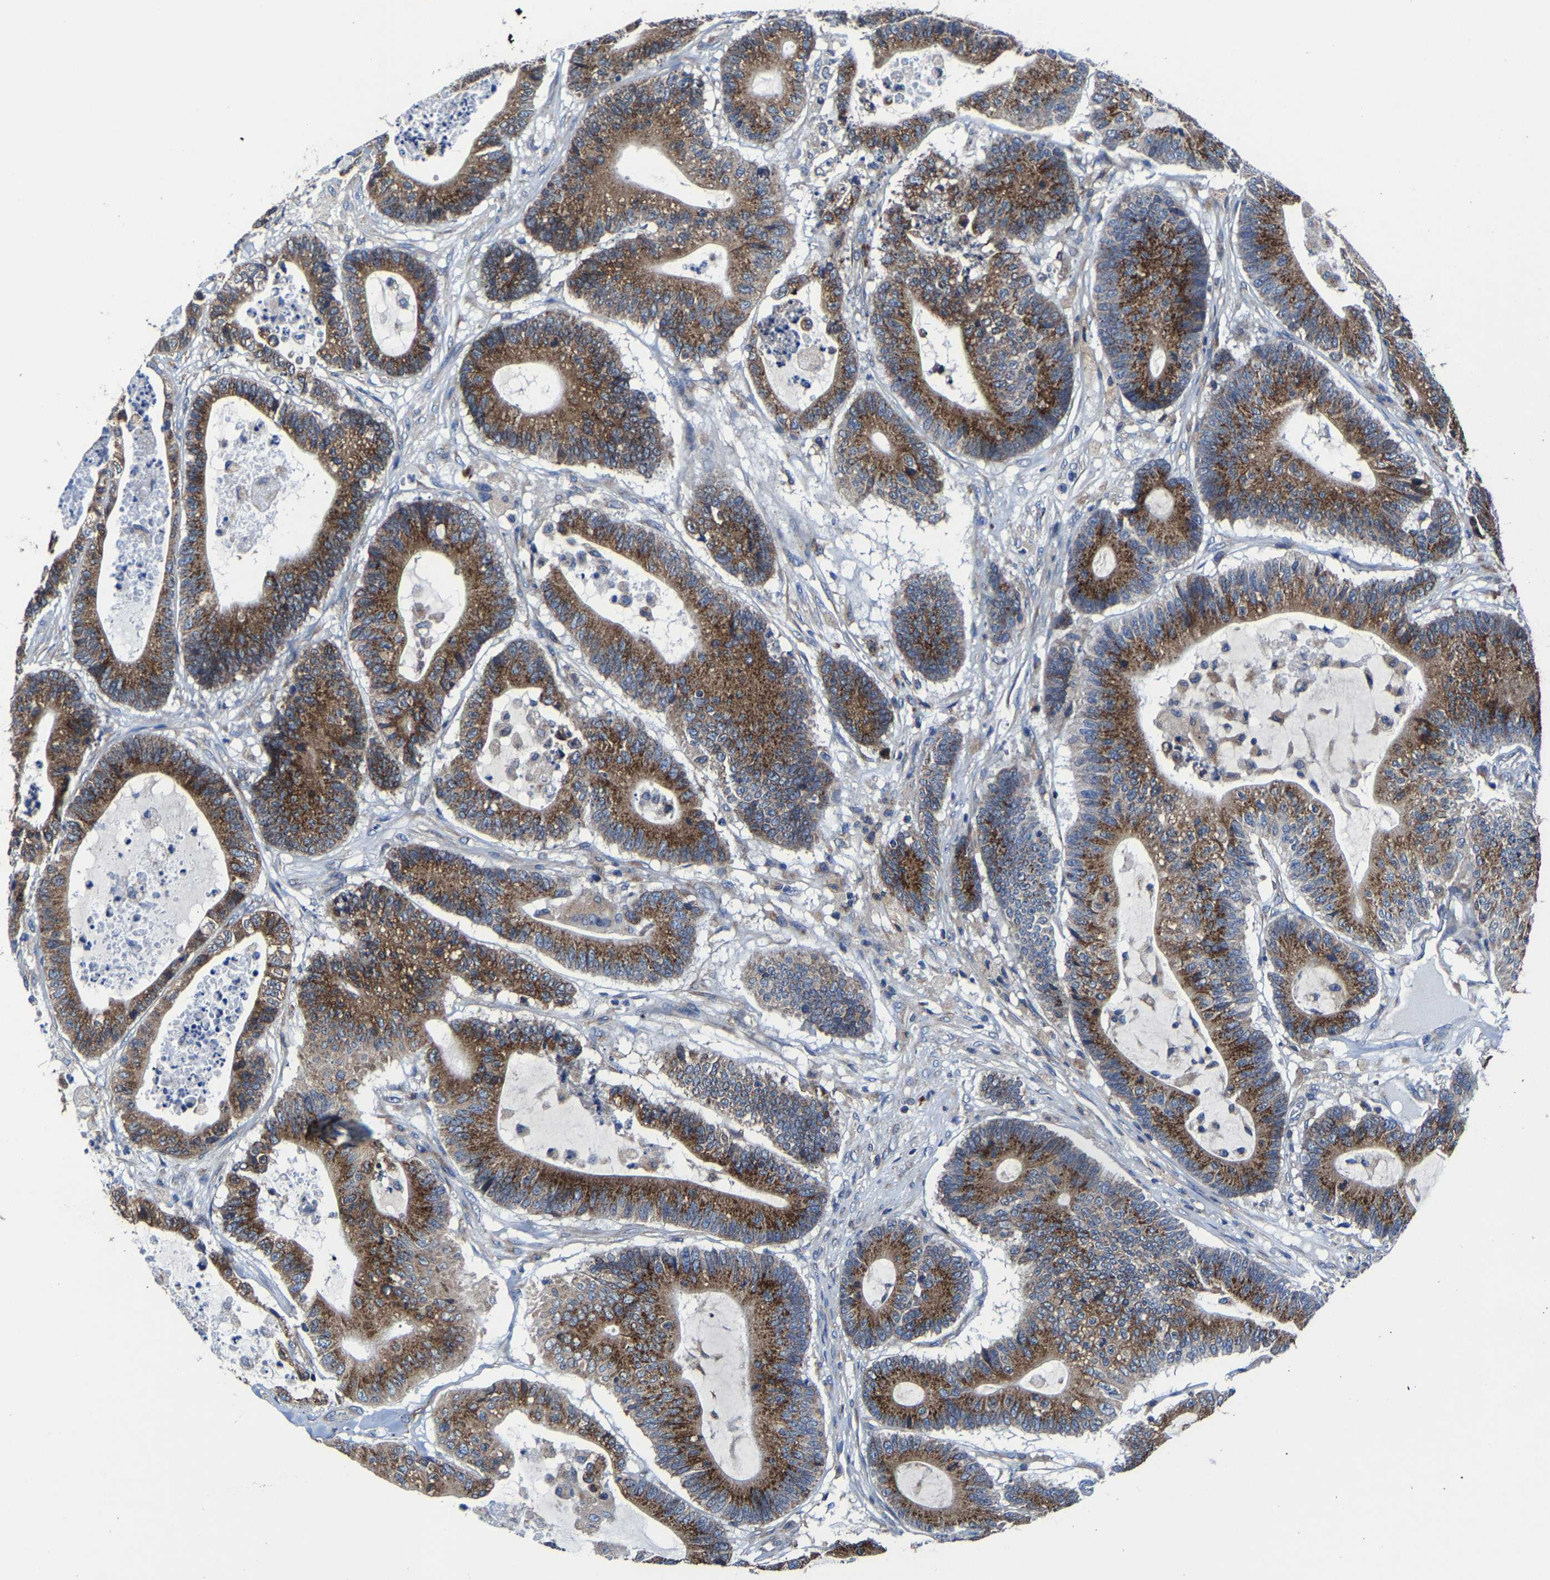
{"staining": {"intensity": "moderate", "quantity": ">75%", "location": "cytoplasmic/membranous"}, "tissue": "colorectal cancer", "cell_type": "Tumor cells", "image_type": "cancer", "snomed": [{"axis": "morphology", "description": "Adenocarcinoma, NOS"}, {"axis": "topography", "description": "Colon"}], "caption": "Immunohistochemical staining of human colorectal adenocarcinoma displays medium levels of moderate cytoplasmic/membranous protein expression in about >75% of tumor cells. The protein is shown in brown color, while the nuclei are stained blue.", "gene": "EBAG9", "patient": {"sex": "female", "age": 84}}